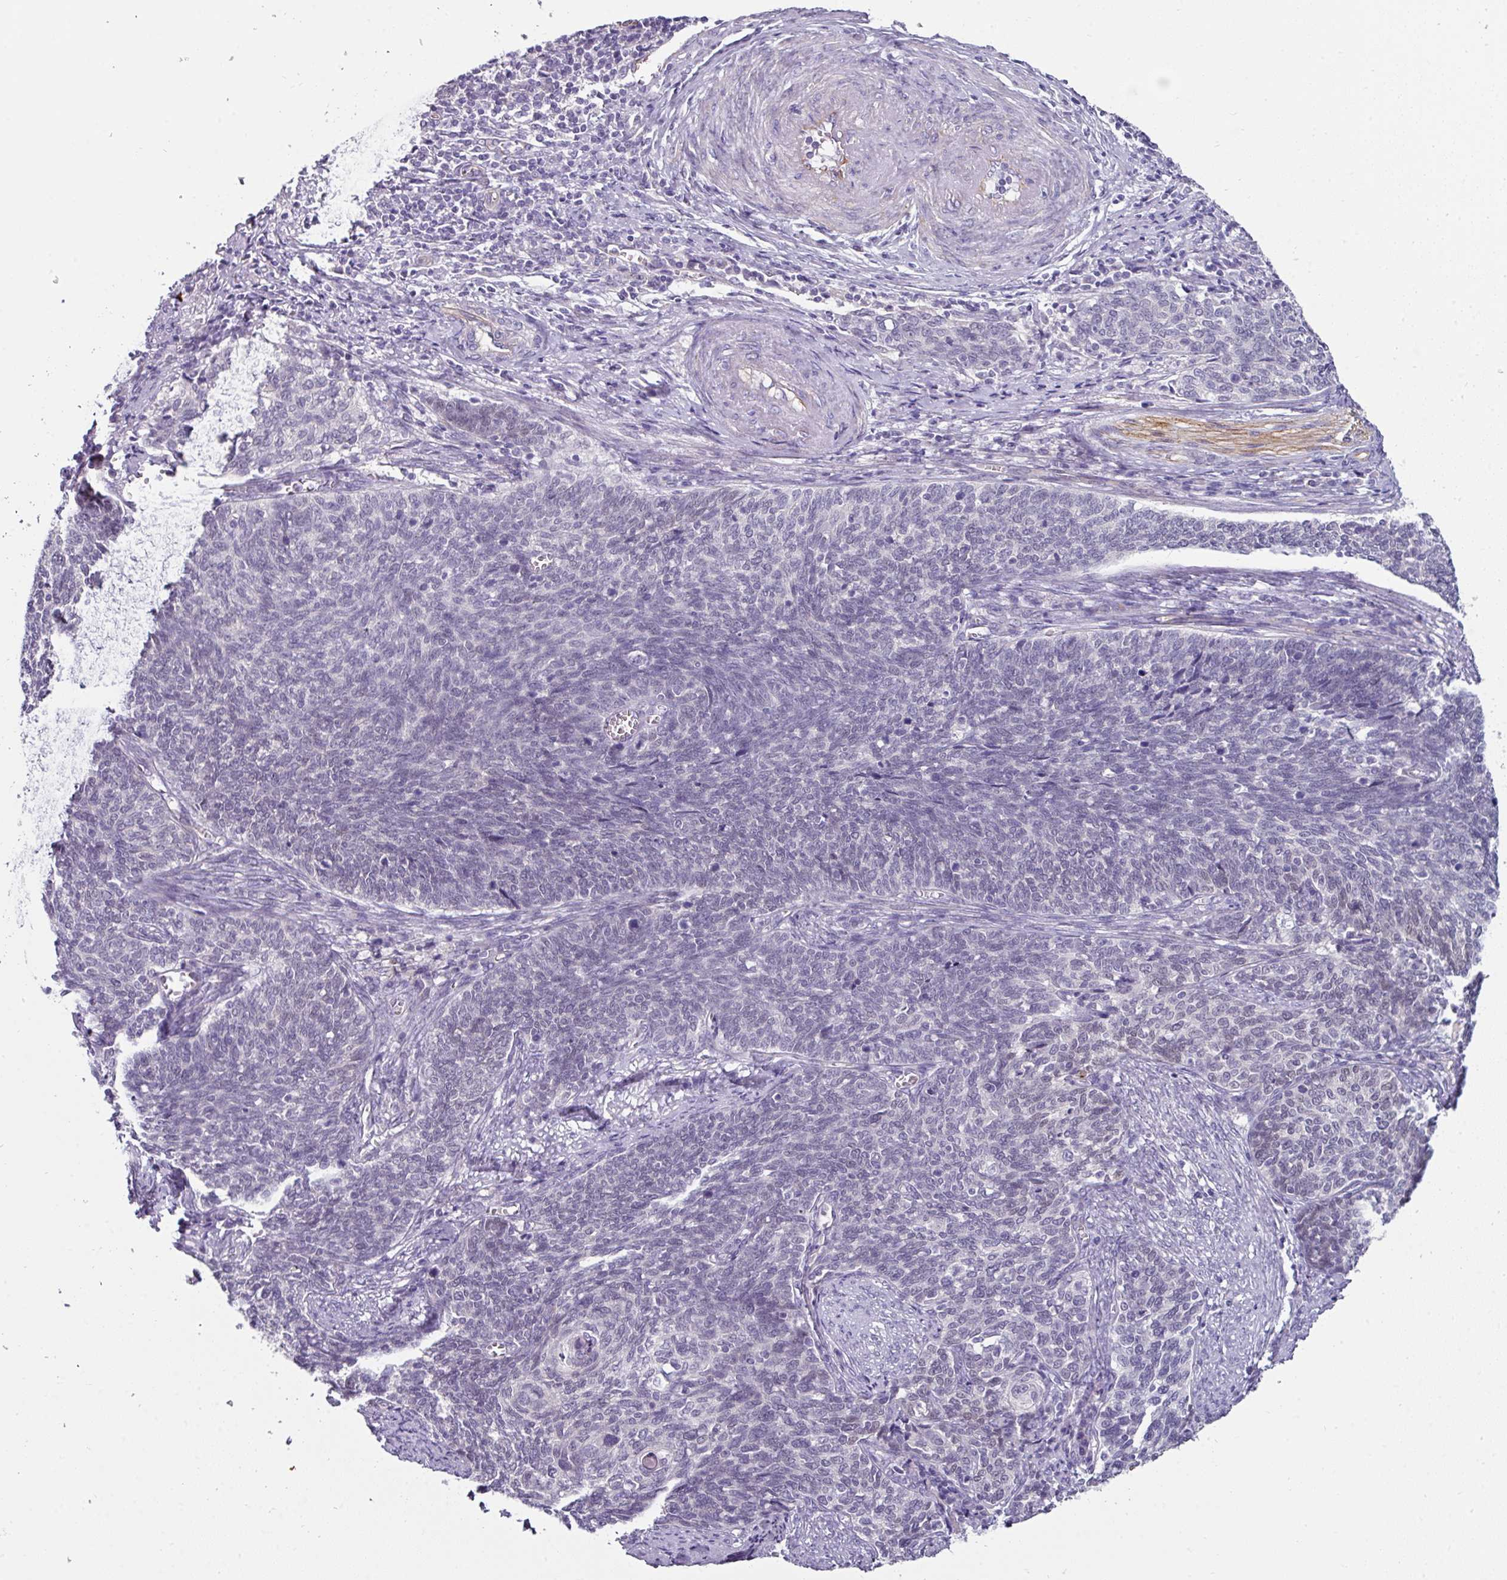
{"staining": {"intensity": "negative", "quantity": "none", "location": "none"}, "tissue": "cervical cancer", "cell_type": "Tumor cells", "image_type": "cancer", "snomed": [{"axis": "morphology", "description": "Squamous cell carcinoma, NOS"}, {"axis": "topography", "description": "Cervix"}], "caption": "DAB immunohistochemical staining of human cervical squamous cell carcinoma reveals no significant positivity in tumor cells.", "gene": "EYA3", "patient": {"sex": "female", "age": 39}}